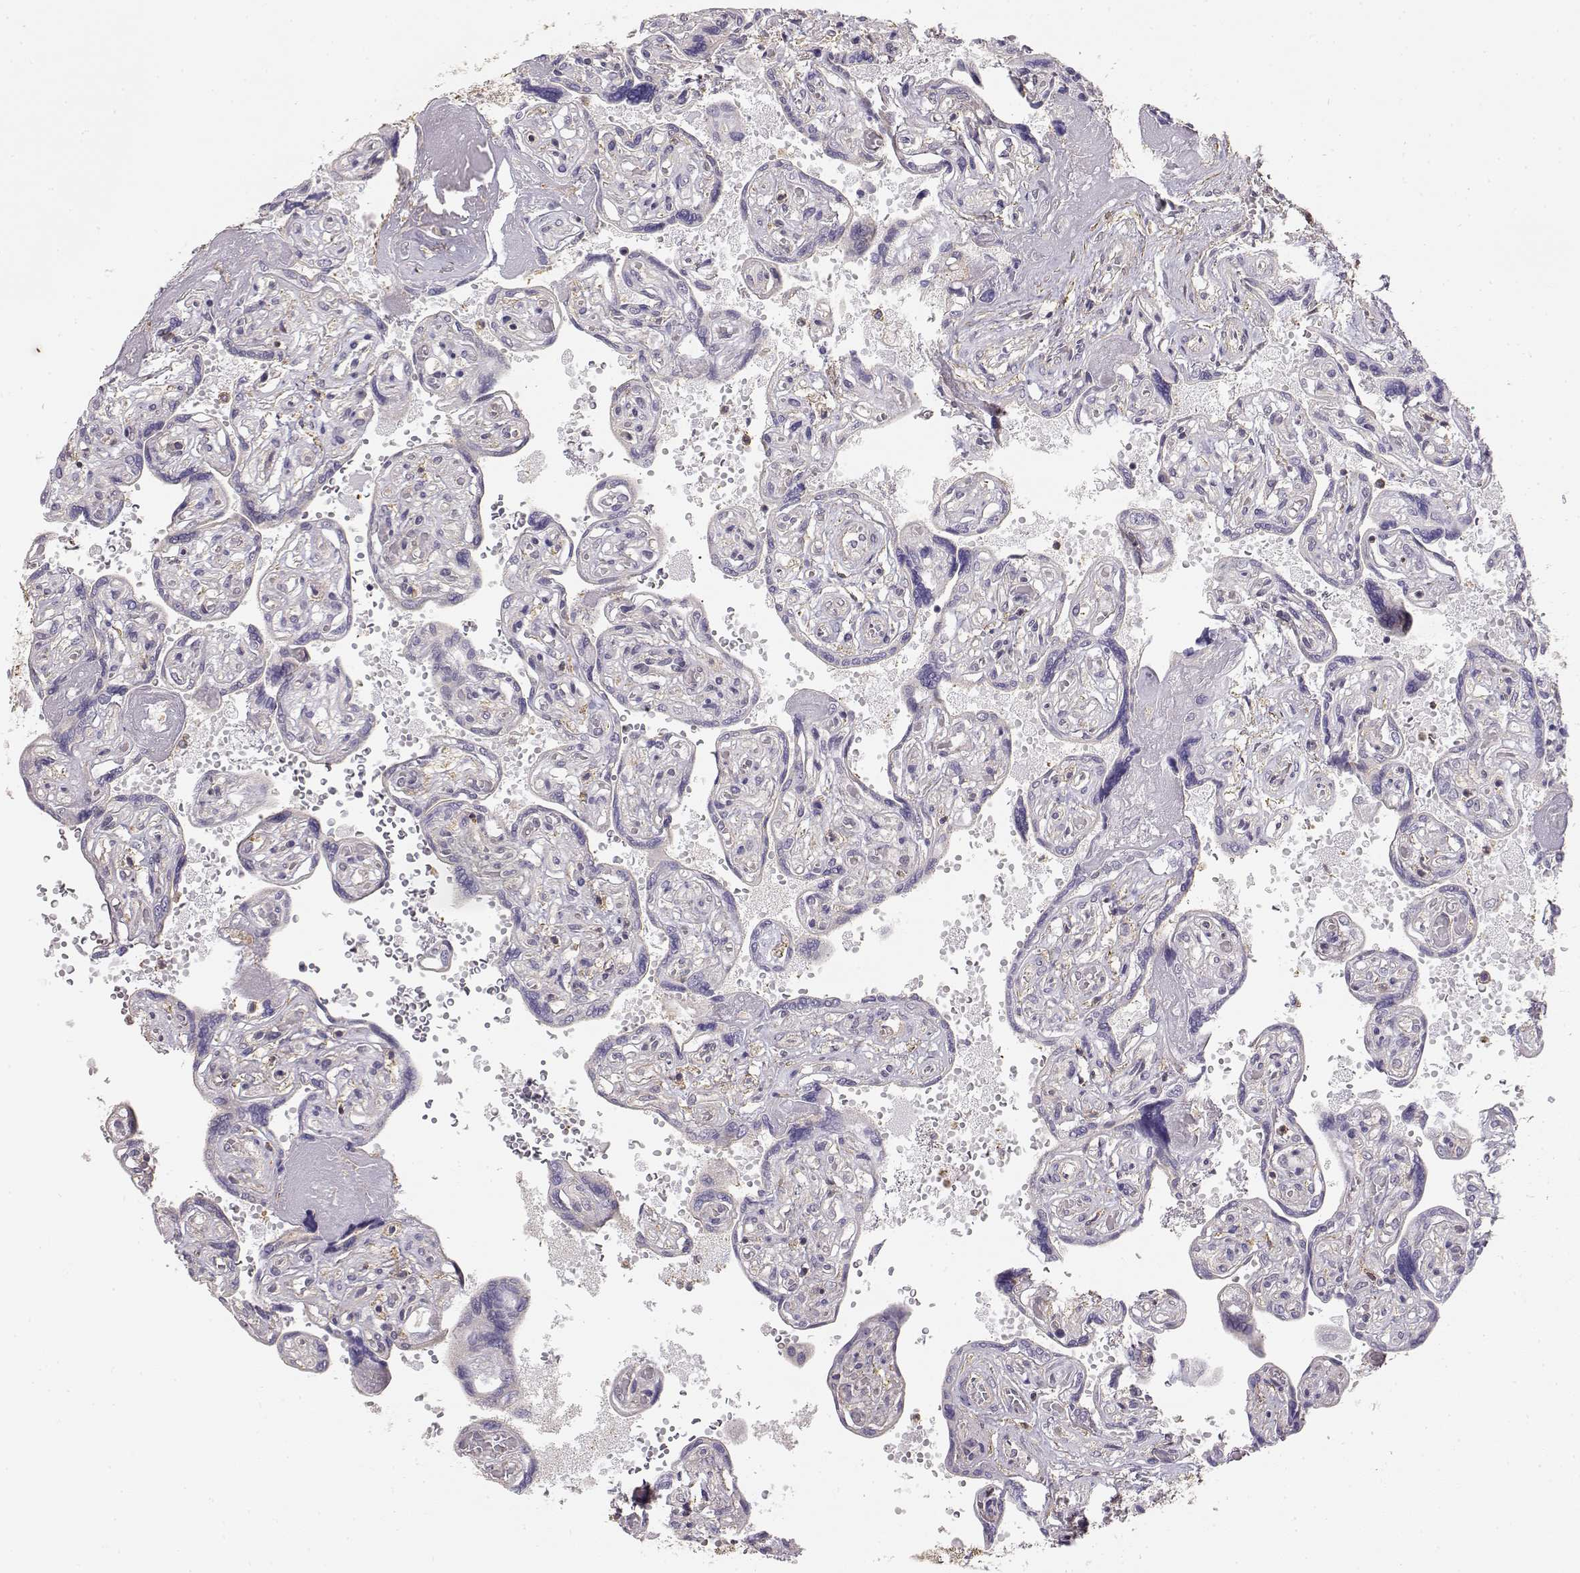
{"staining": {"intensity": "negative", "quantity": "none", "location": "none"}, "tissue": "placenta", "cell_type": "Decidual cells", "image_type": "normal", "snomed": [{"axis": "morphology", "description": "Normal tissue, NOS"}, {"axis": "topography", "description": "Placenta"}], "caption": "Decidual cells are negative for protein expression in normal human placenta. The staining is performed using DAB (3,3'-diaminobenzidine) brown chromogen with nuclei counter-stained in using hematoxylin.", "gene": "DAPL1", "patient": {"sex": "female", "age": 32}}